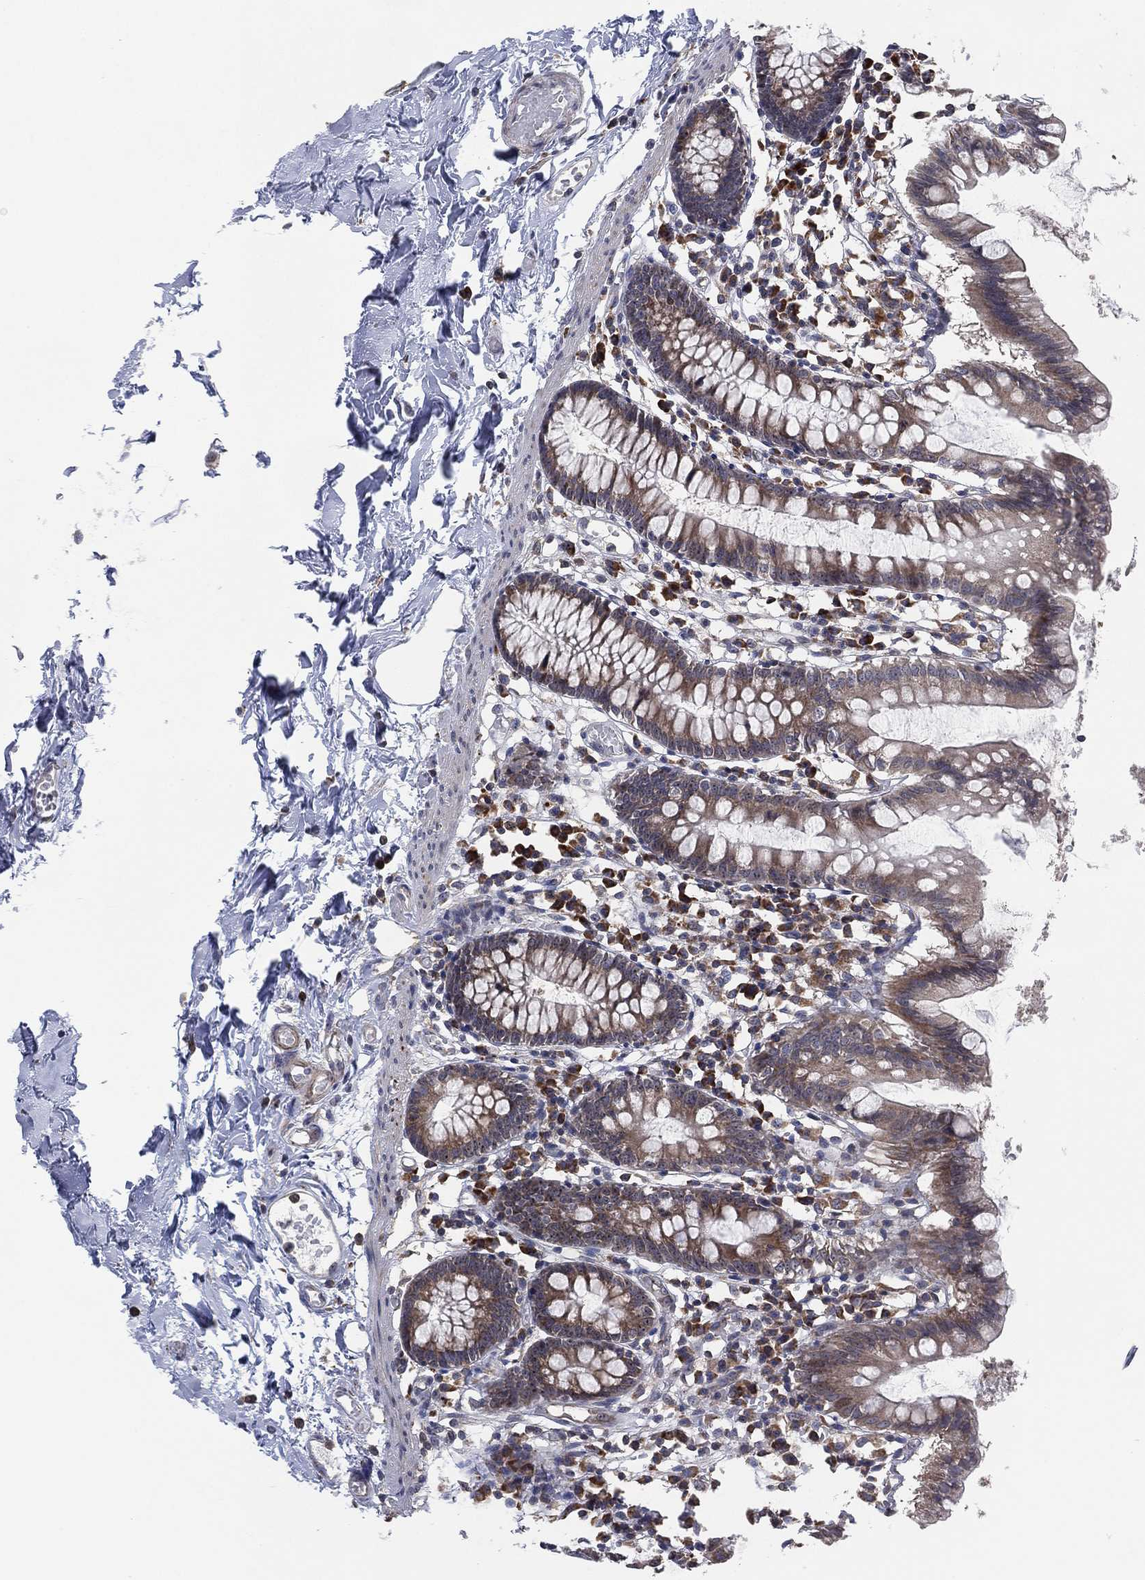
{"staining": {"intensity": "moderate", "quantity": "25%-75%", "location": "cytoplasmic/membranous"}, "tissue": "small intestine", "cell_type": "Glandular cells", "image_type": "normal", "snomed": [{"axis": "morphology", "description": "Normal tissue, NOS"}, {"axis": "topography", "description": "Small intestine"}], "caption": "This image demonstrates unremarkable small intestine stained with IHC to label a protein in brown. The cytoplasmic/membranous of glandular cells show moderate positivity for the protein. Nuclei are counter-stained blue.", "gene": "FAM104A", "patient": {"sex": "female", "age": 90}}